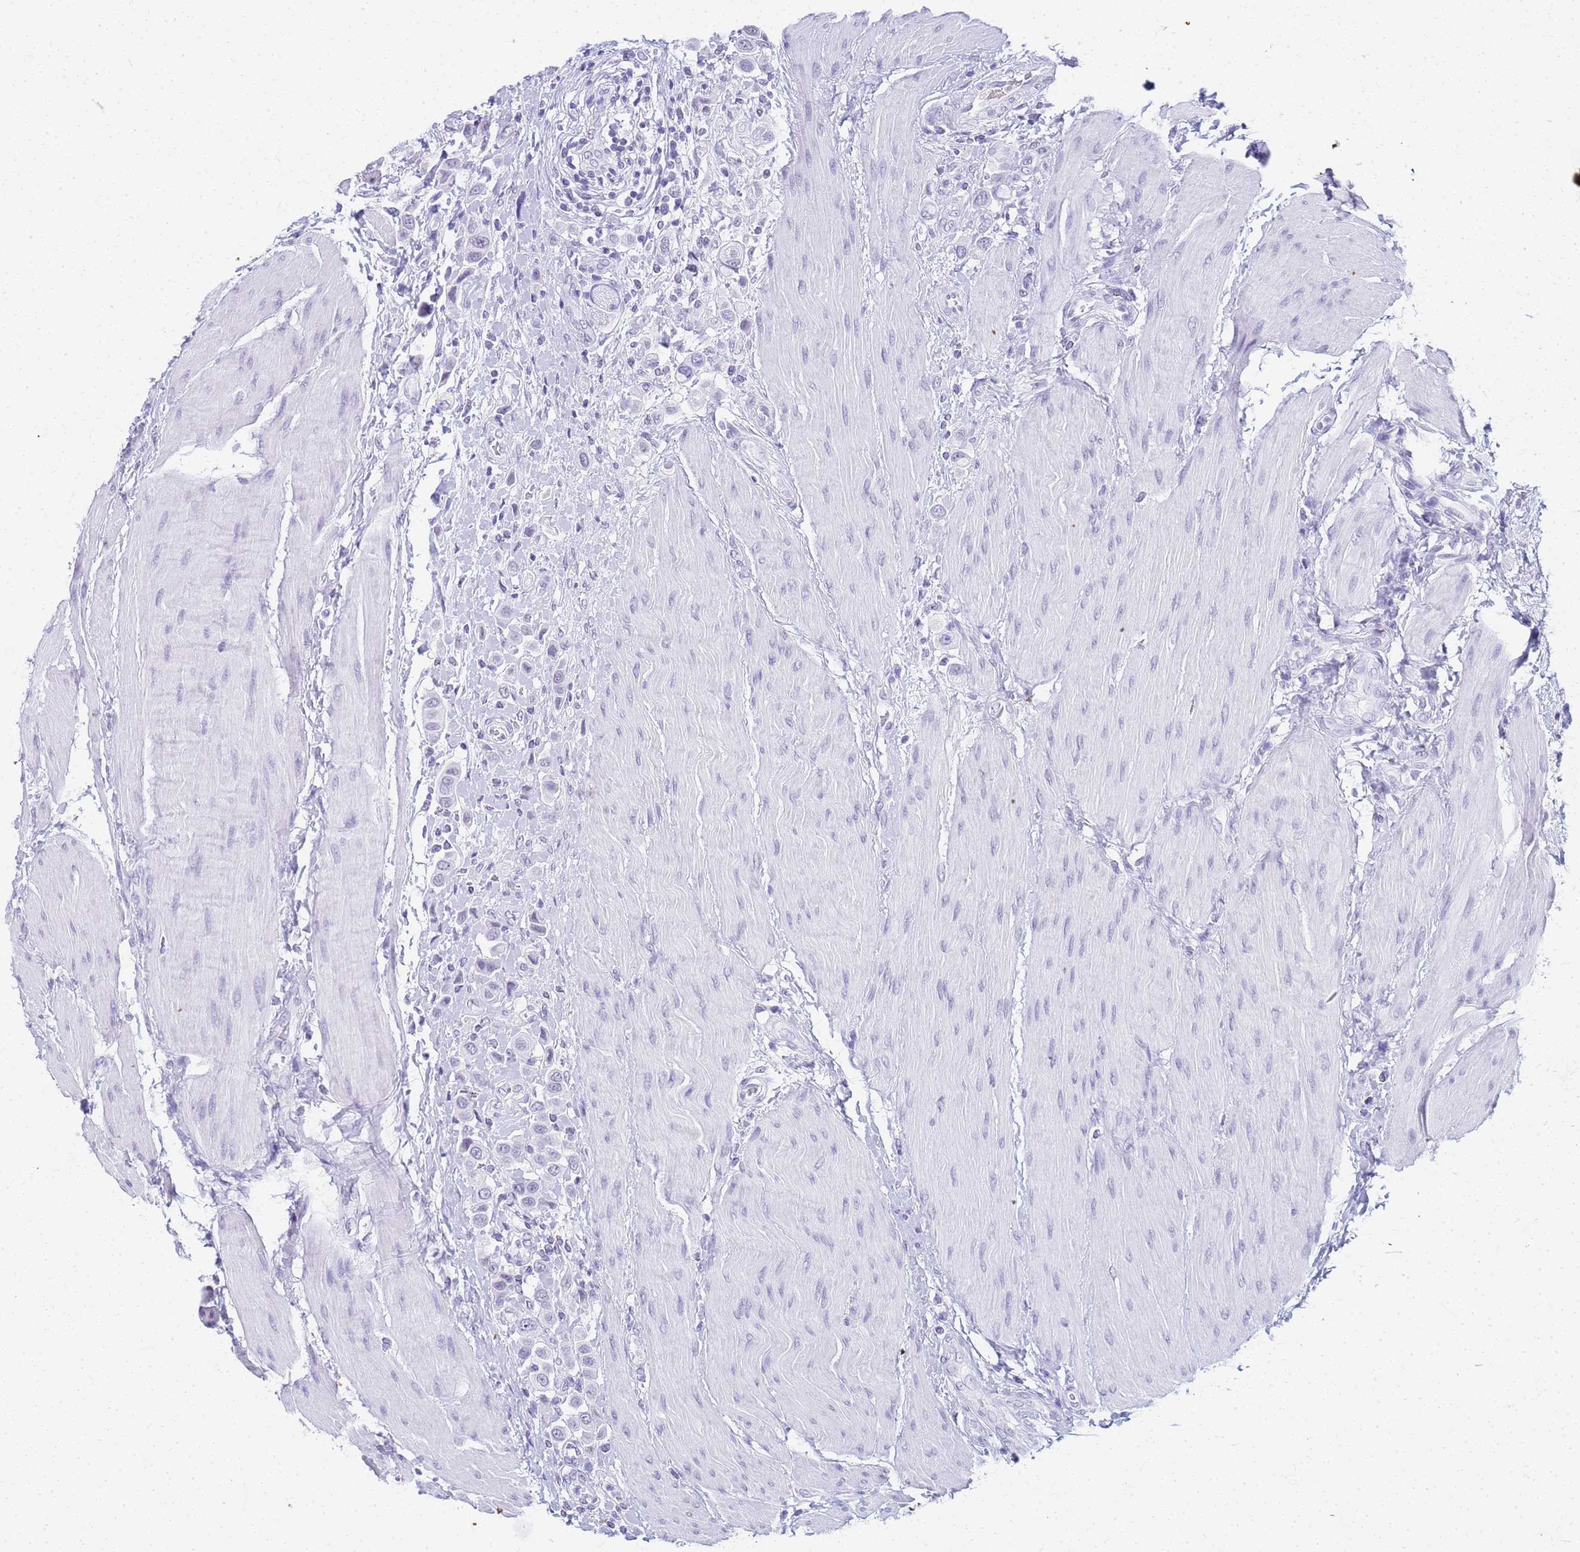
{"staining": {"intensity": "negative", "quantity": "none", "location": "none"}, "tissue": "urothelial cancer", "cell_type": "Tumor cells", "image_type": "cancer", "snomed": [{"axis": "morphology", "description": "Urothelial carcinoma, High grade"}, {"axis": "topography", "description": "Urinary bladder"}], "caption": "Tumor cells are negative for brown protein staining in urothelial cancer.", "gene": "SLC7A9", "patient": {"sex": "male", "age": 50}}